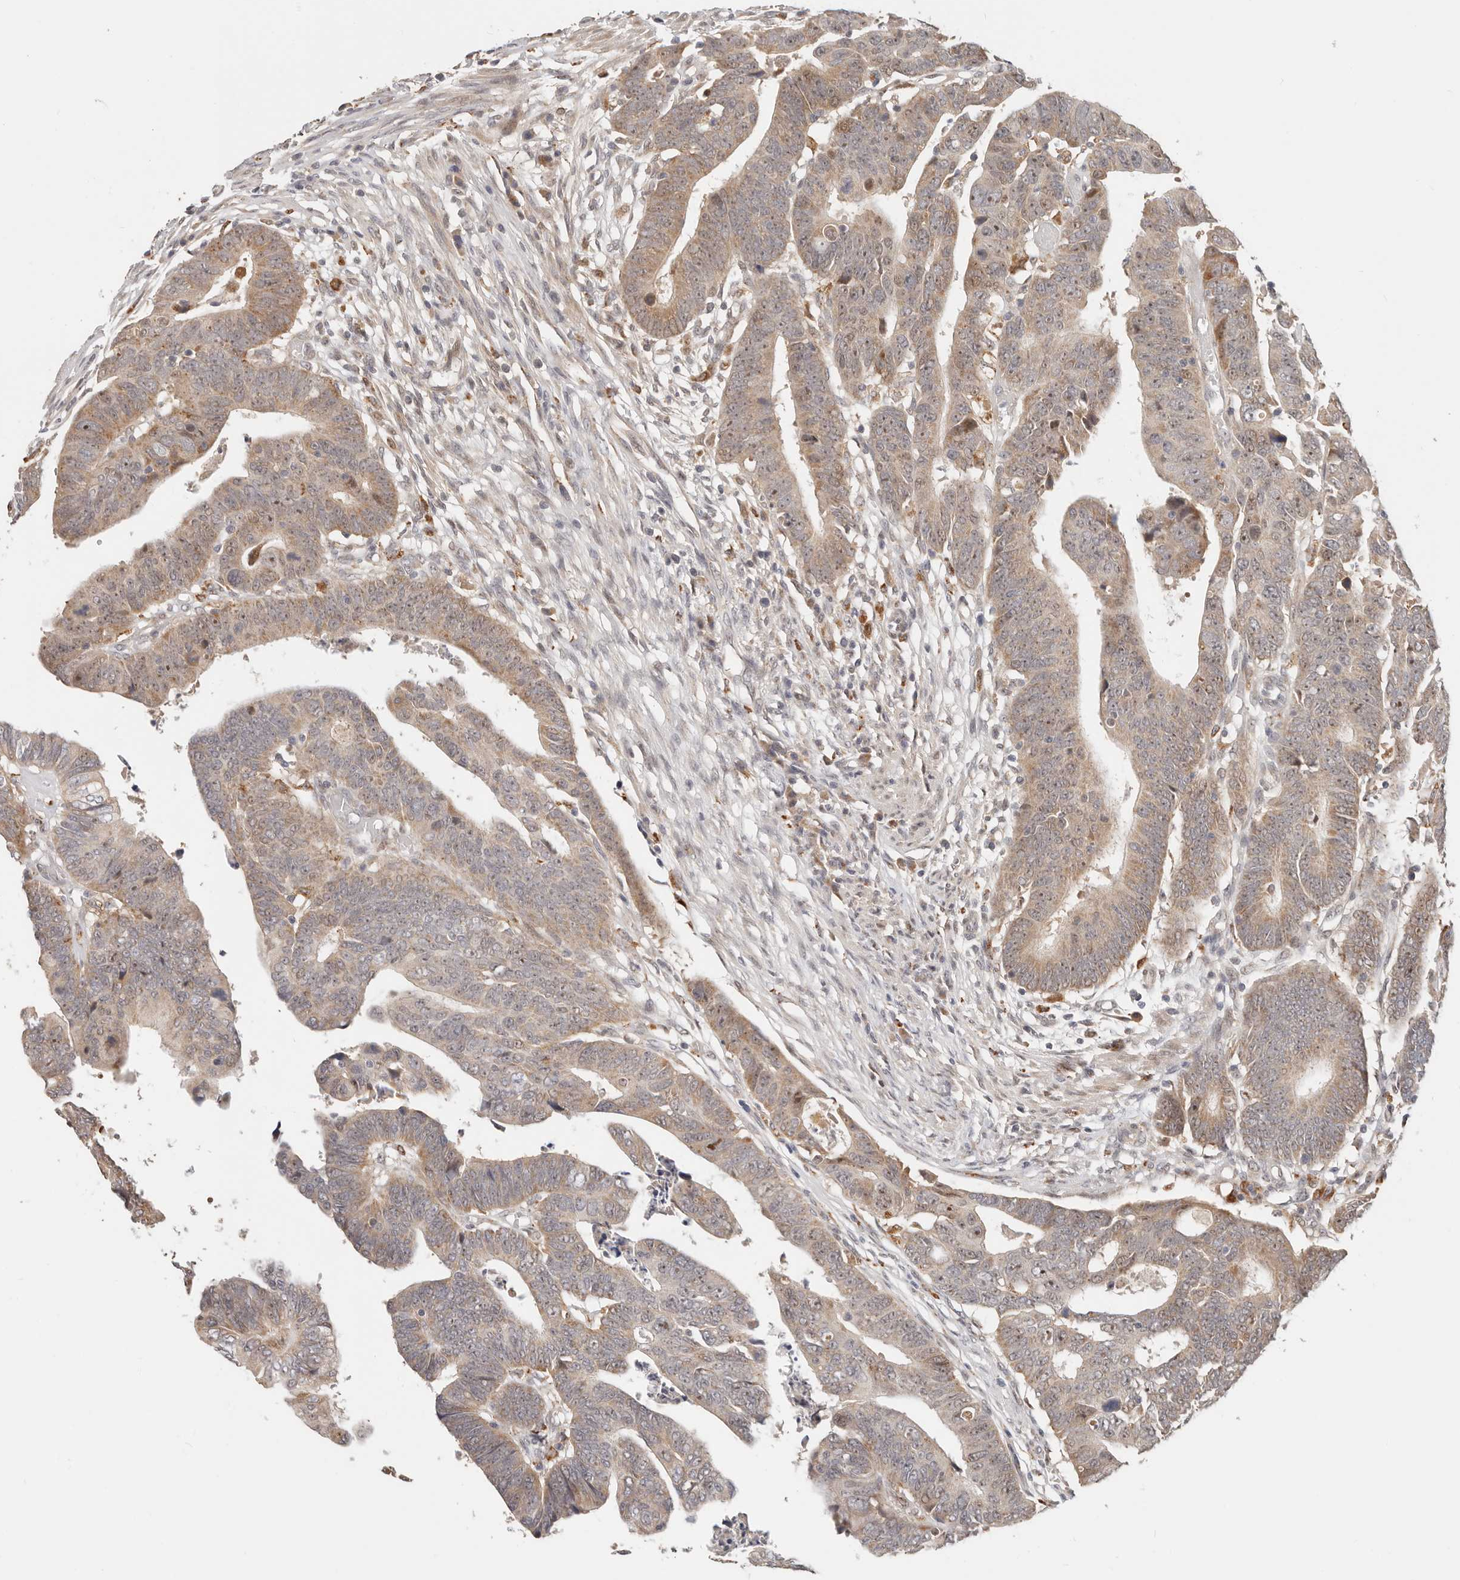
{"staining": {"intensity": "weak", "quantity": ">75%", "location": "cytoplasmic/membranous,nuclear"}, "tissue": "colorectal cancer", "cell_type": "Tumor cells", "image_type": "cancer", "snomed": [{"axis": "morphology", "description": "Adenocarcinoma, NOS"}, {"axis": "topography", "description": "Rectum"}], "caption": "Protein staining reveals weak cytoplasmic/membranous and nuclear expression in approximately >75% of tumor cells in colorectal cancer (adenocarcinoma). (Stains: DAB (3,3'-diaminobenzidine) in brown, nuclei in blue, Microscopy: brightfield microscopy at high magnification).", "gene": "ZRANB1", "patient": {"sex": "female", "age": 65}}